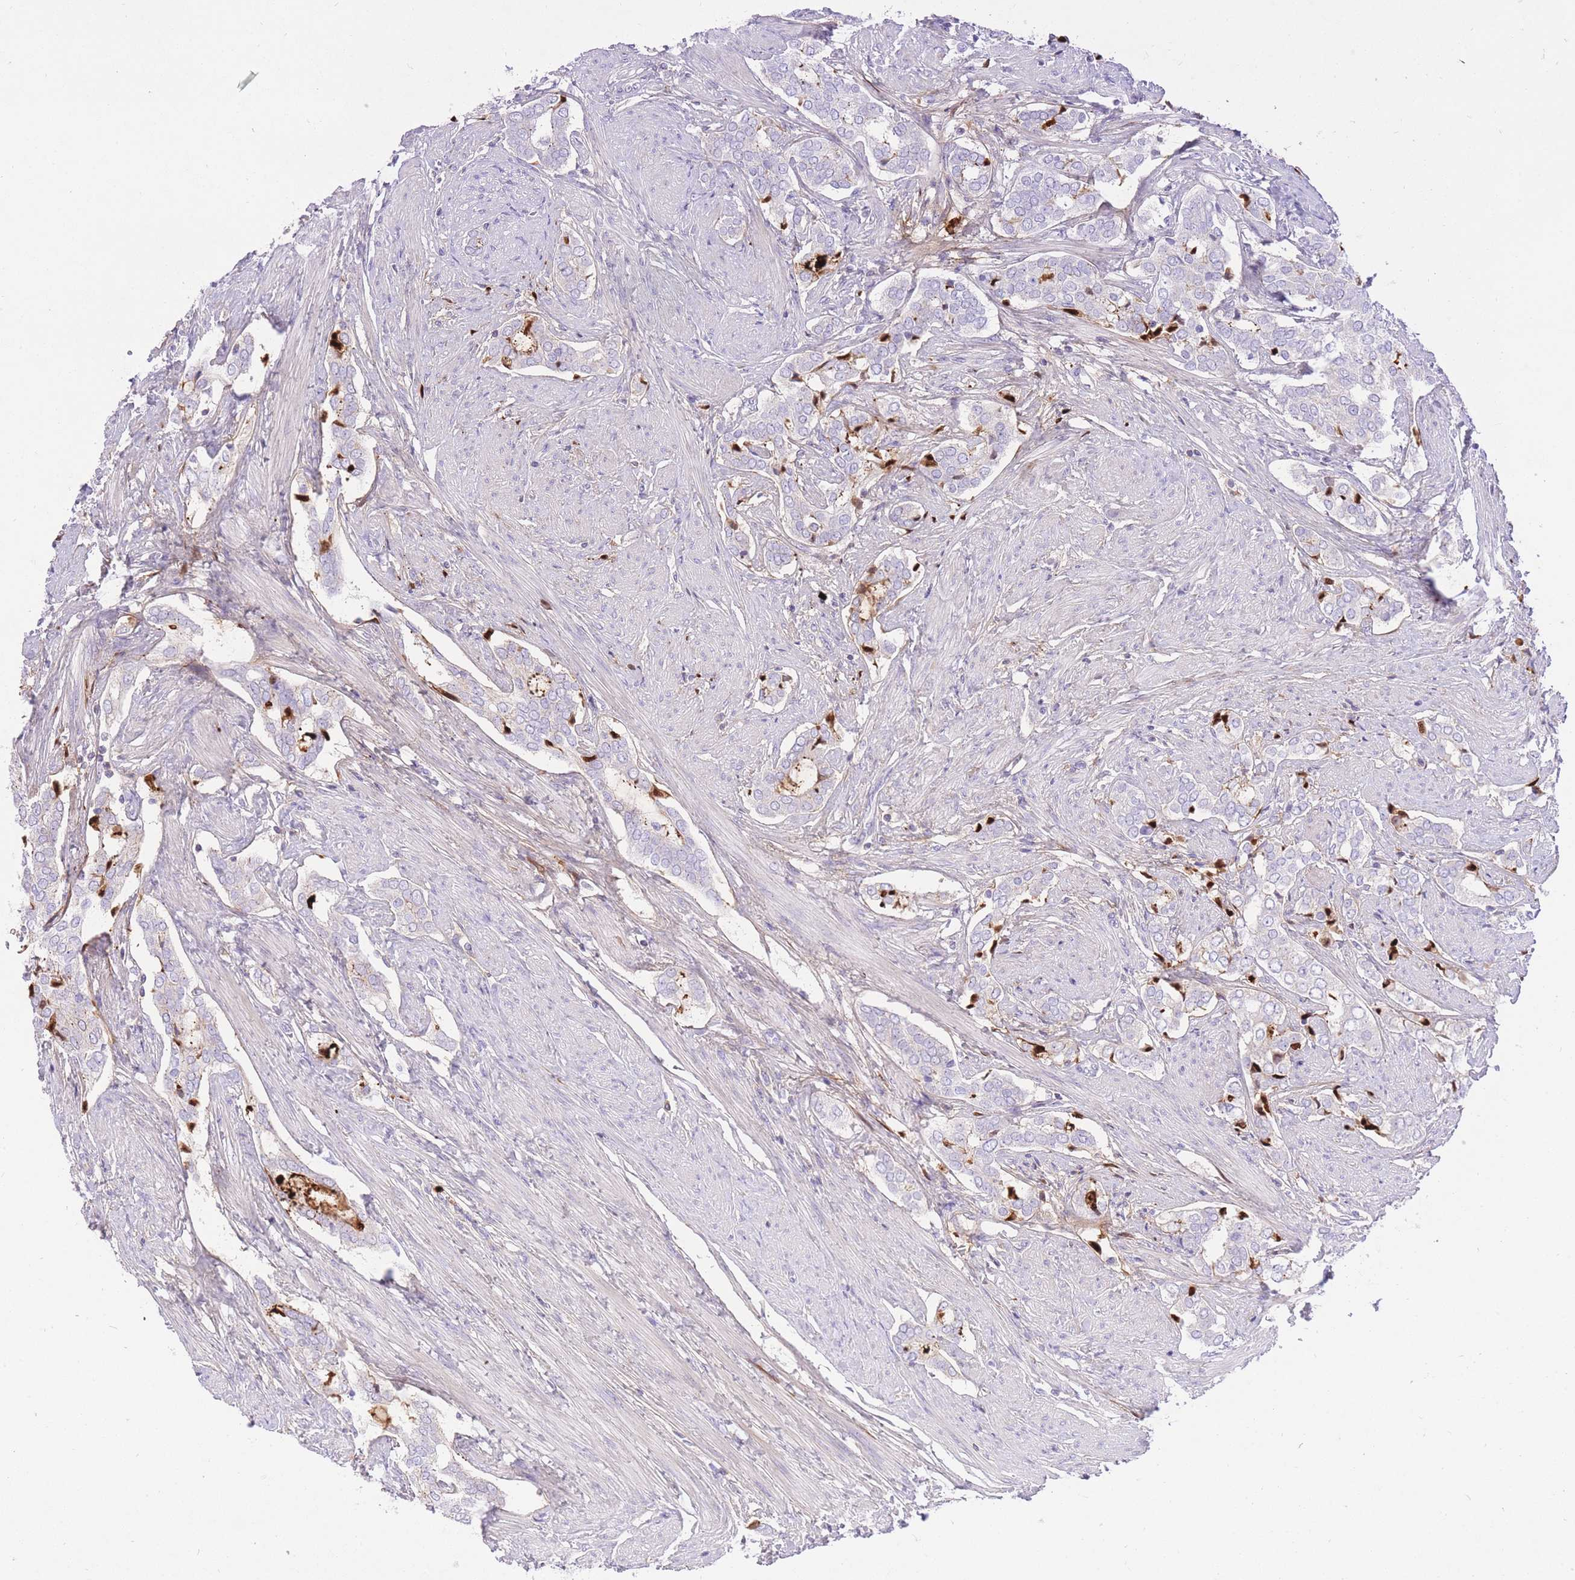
{"staining": {"intensity": "negative", "quantity": "none", "location": "none"}, "tissue": "prostate cancer", "cell_type": "Tumor cells", "image_type": "cancer", "snomed": [{"axis": "morphology", "description": "Adenocarcinoma, High grade"}, {"axis": "topography", "description": "Prostate"}], "caption": "Micrograph shows no significant protein staining in tumor cells of adenocarcinoma (high-grade) (prostate).", "gene": "HRG", "patient": {"sex": "male", "age": 71}}